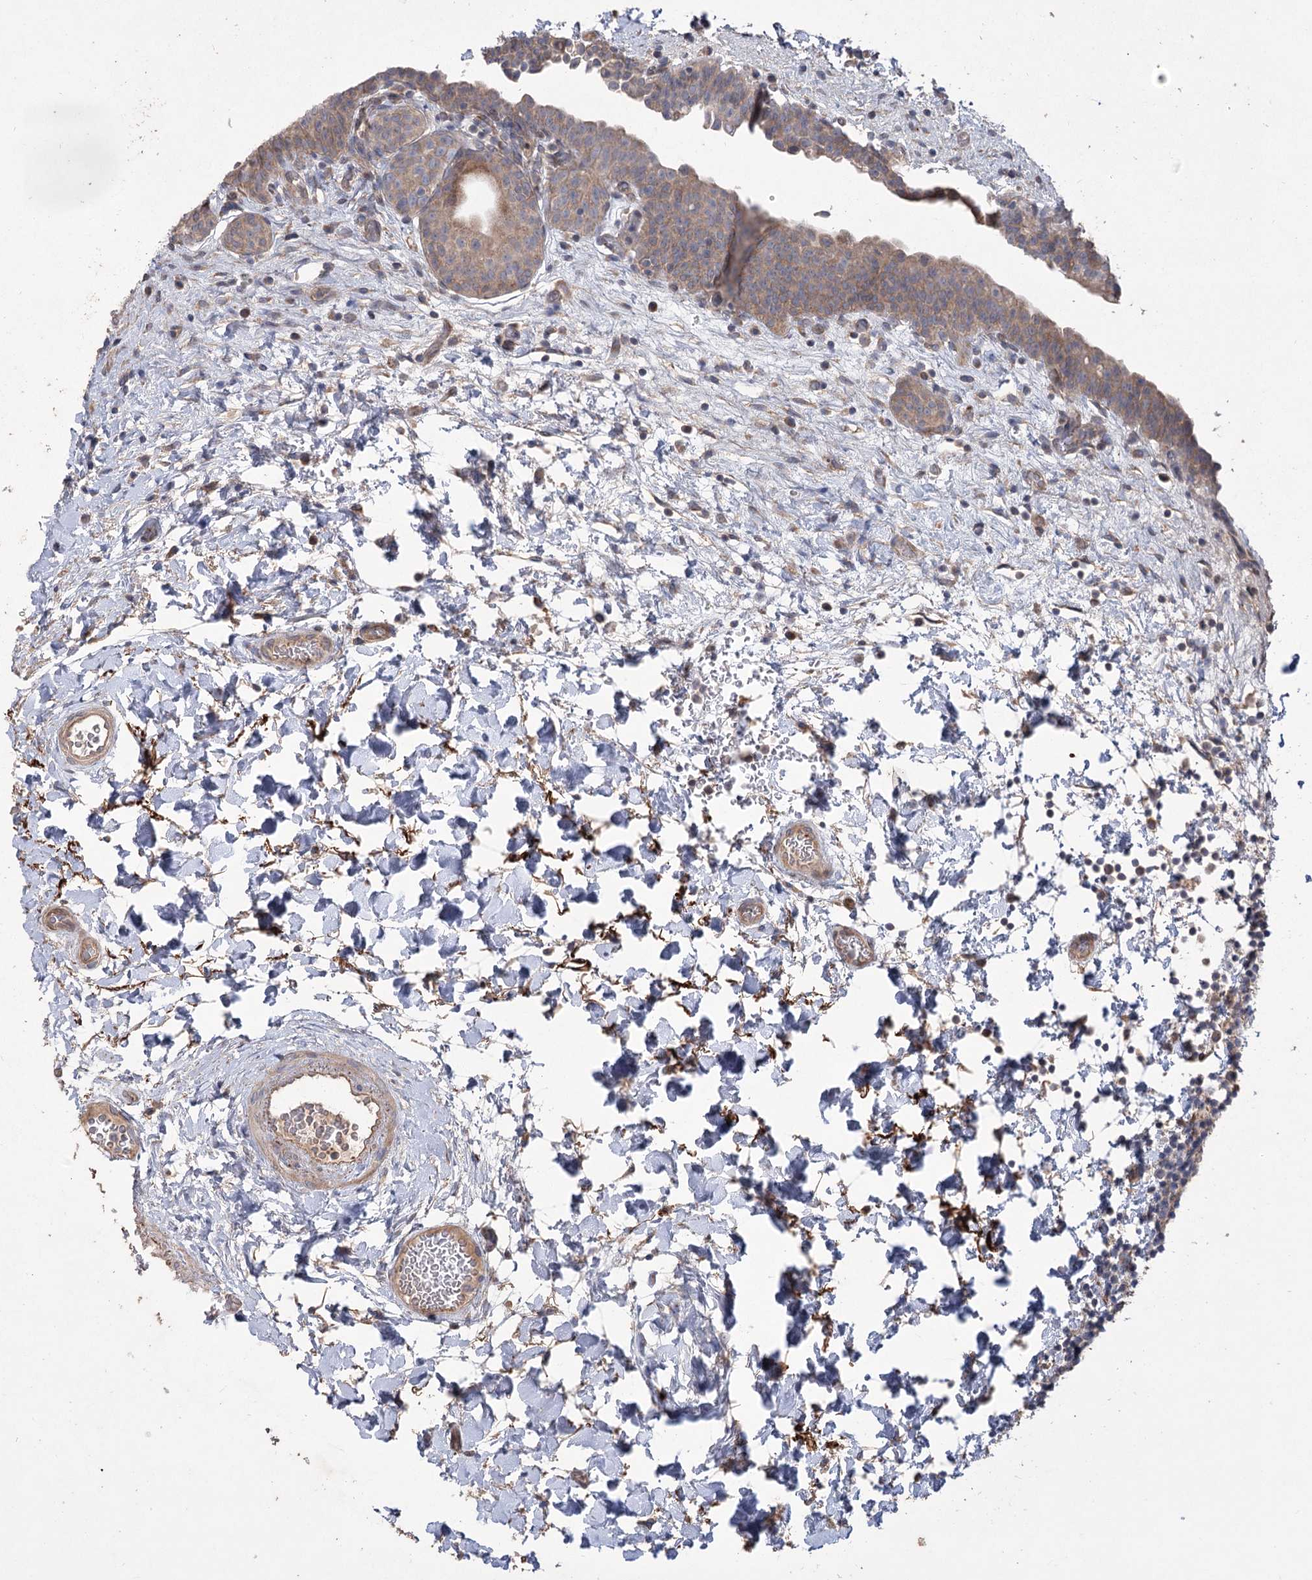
{"staining": {"intensity": "moderate", "quantity": "25%-75%", "location": "cytoplasmic/membranous"}, "tissue": "urinary bladder", "cell_type": "Urothelial cells", "image_type": "normal", "snomed": [{"axis": "morphology", "description": "Normal tissue, NOS"}, {"axis": "topography", "description": "Urinary bladder"}], "caption": "Brown immunohistochemical staining in normal urinary bladder shows moderate cytoplasmic/membranous expression in about 25%-75% of urothelial cells.", "gene": "RIN2", "patient": {"sex": "male", "age": 83}}